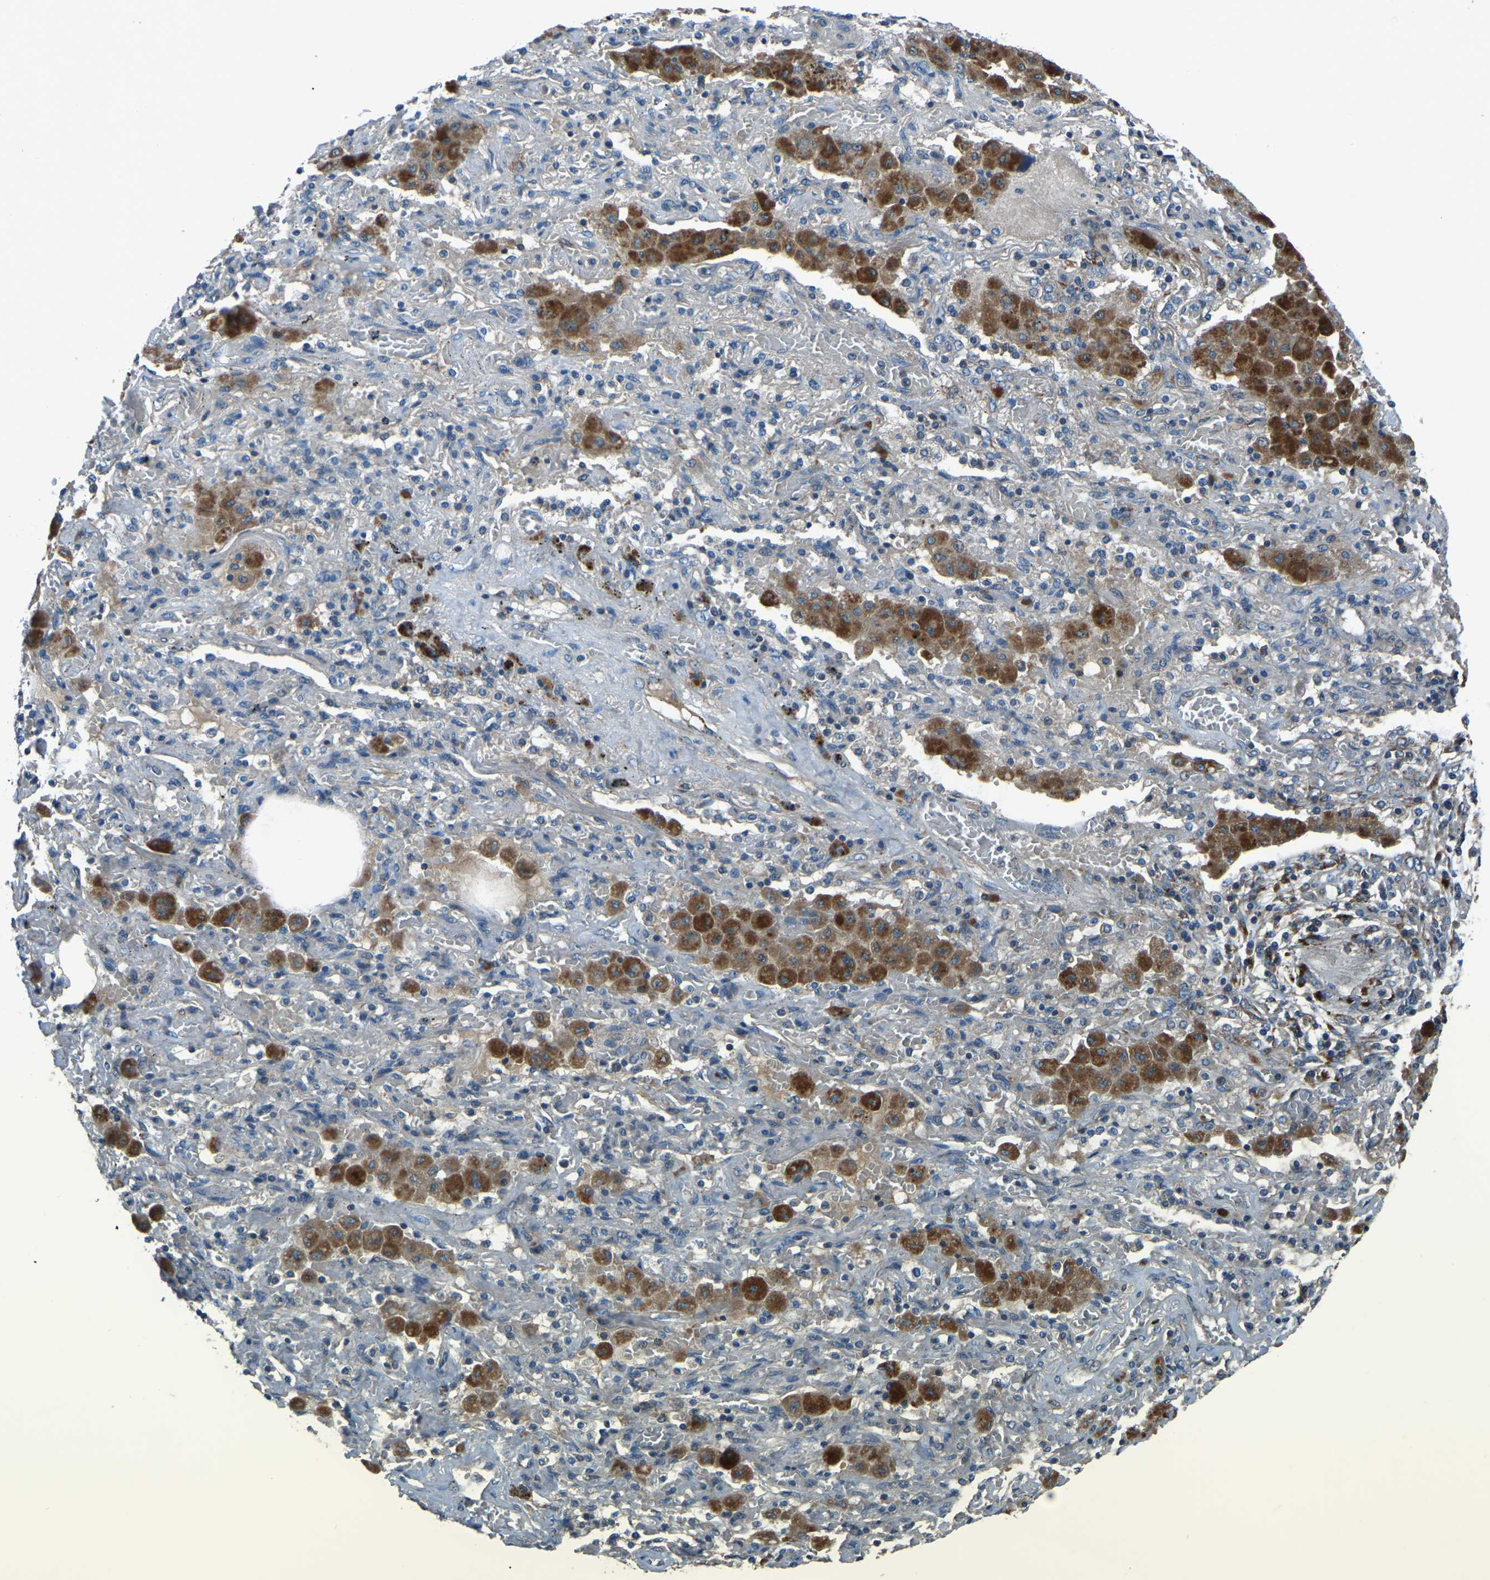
{"staining": {"intensity": "negative", "quantity": "none", "location": "none"}, "tissue": "lung cancer", "cell_type": "Tumor cells", "image_type": "cancer", "snomed": [{"axis": "morphology", "description": "Squamous cell carcinoma, NOS"}, {"axis": "topography", "description": "Lung"}], "caption": "Immunohistochemistry histopathology image of human lung cancer (squamous cell carcinoma) stained for a protein (brown), which demonstrates no expression in tumor cells.", "gene": "COL3A1", "patient": {"sex": "female", "age": 47}}